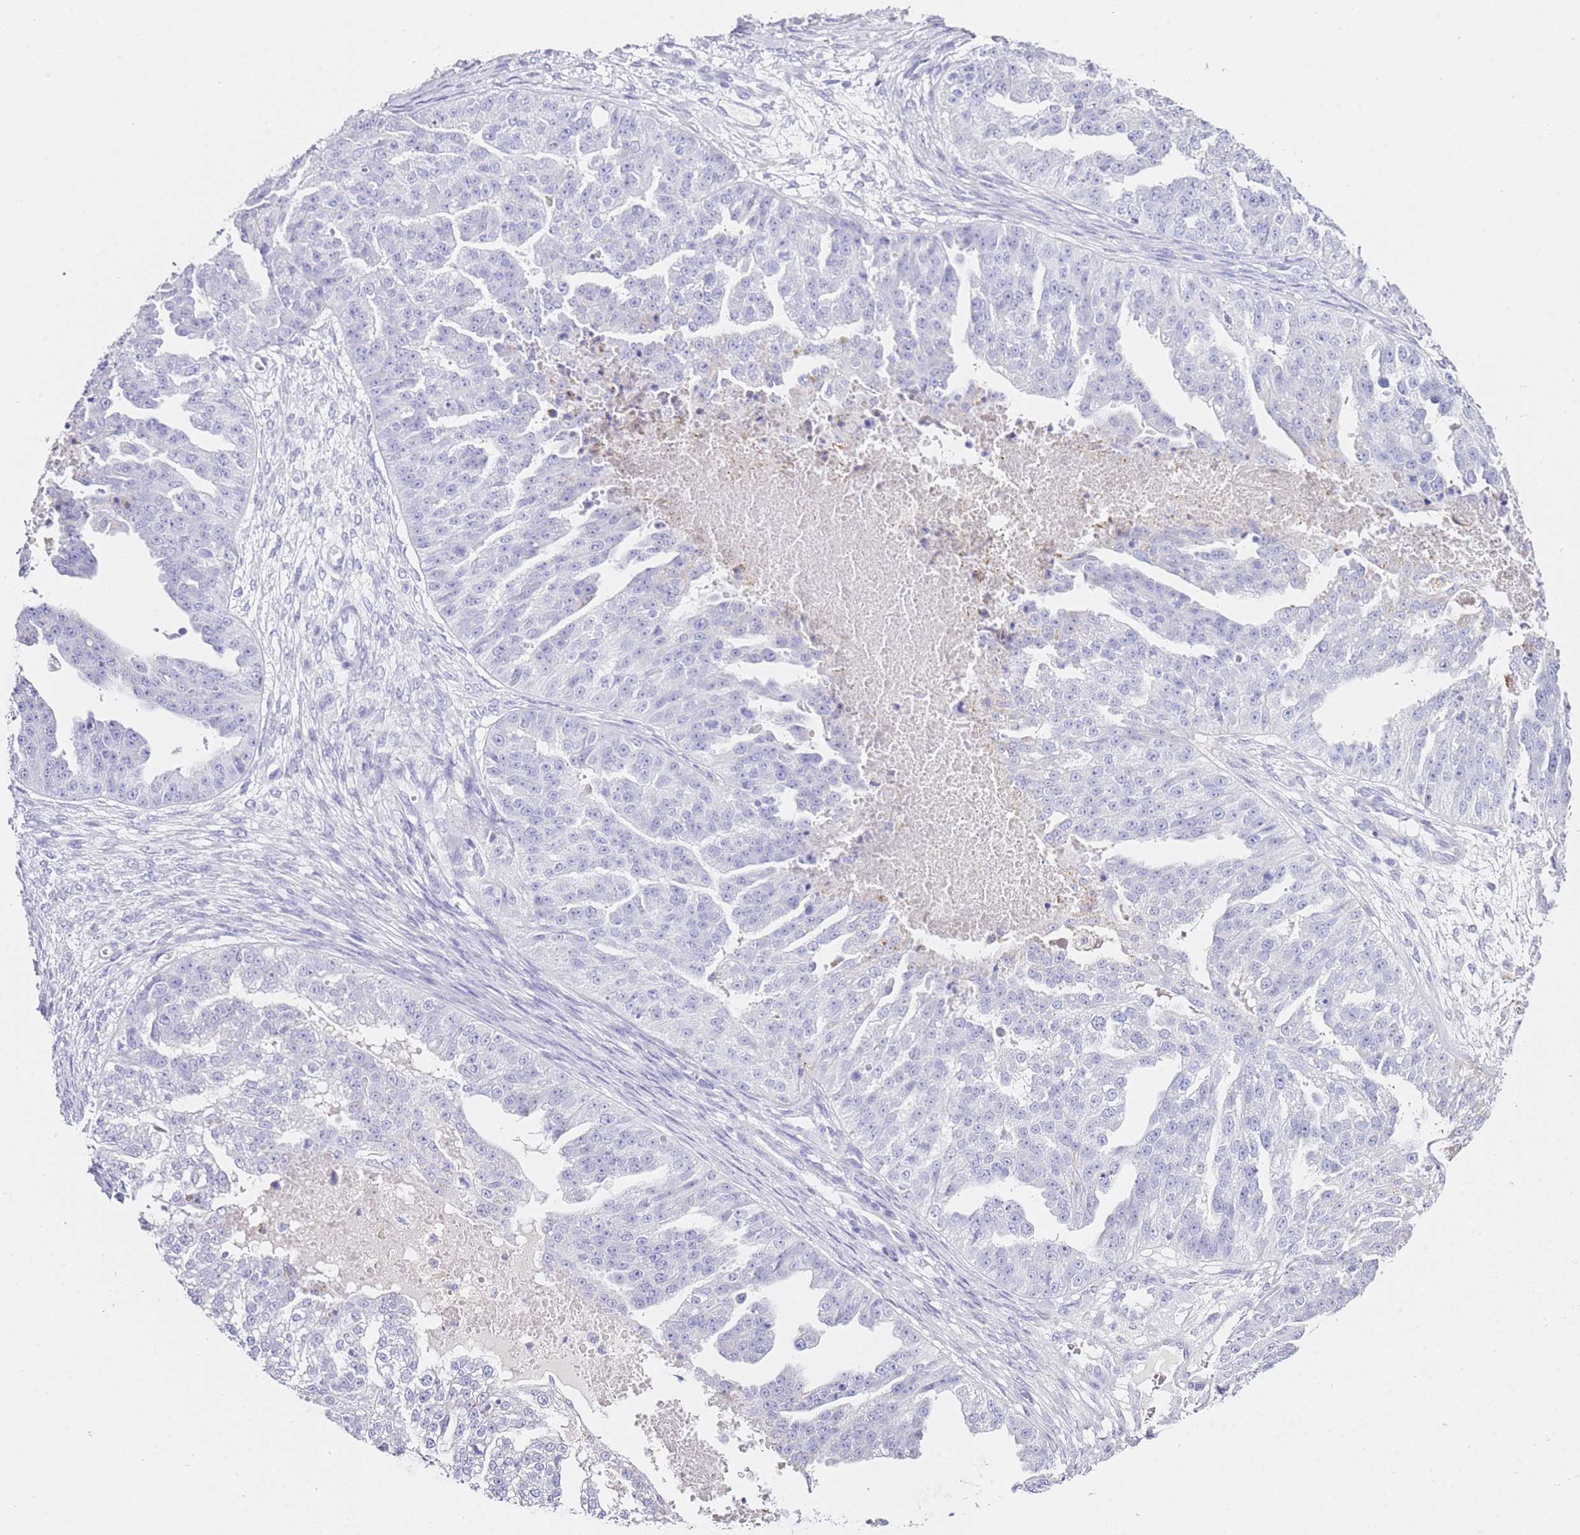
{"staining": {"intensity": "negative", "quantity": "none", "location": "none"}, "tissue": "ovarian cancer", "cell_type": "Tumor cells", "image_type": "cancer", "snomed": [{"axis": "morphology", "description": "Cystadenocarcinoma, serous, NOS"}, {"axis": "topography", "description": "Ovary"}], "caption": "Immunohistochemistry (IHC) of ovarian cancer (serous cystadenocarcinoma) reveals no expression in tumor cells.", "gene": "PTBP2", "patient": {"sex": "female", "age": 58}}